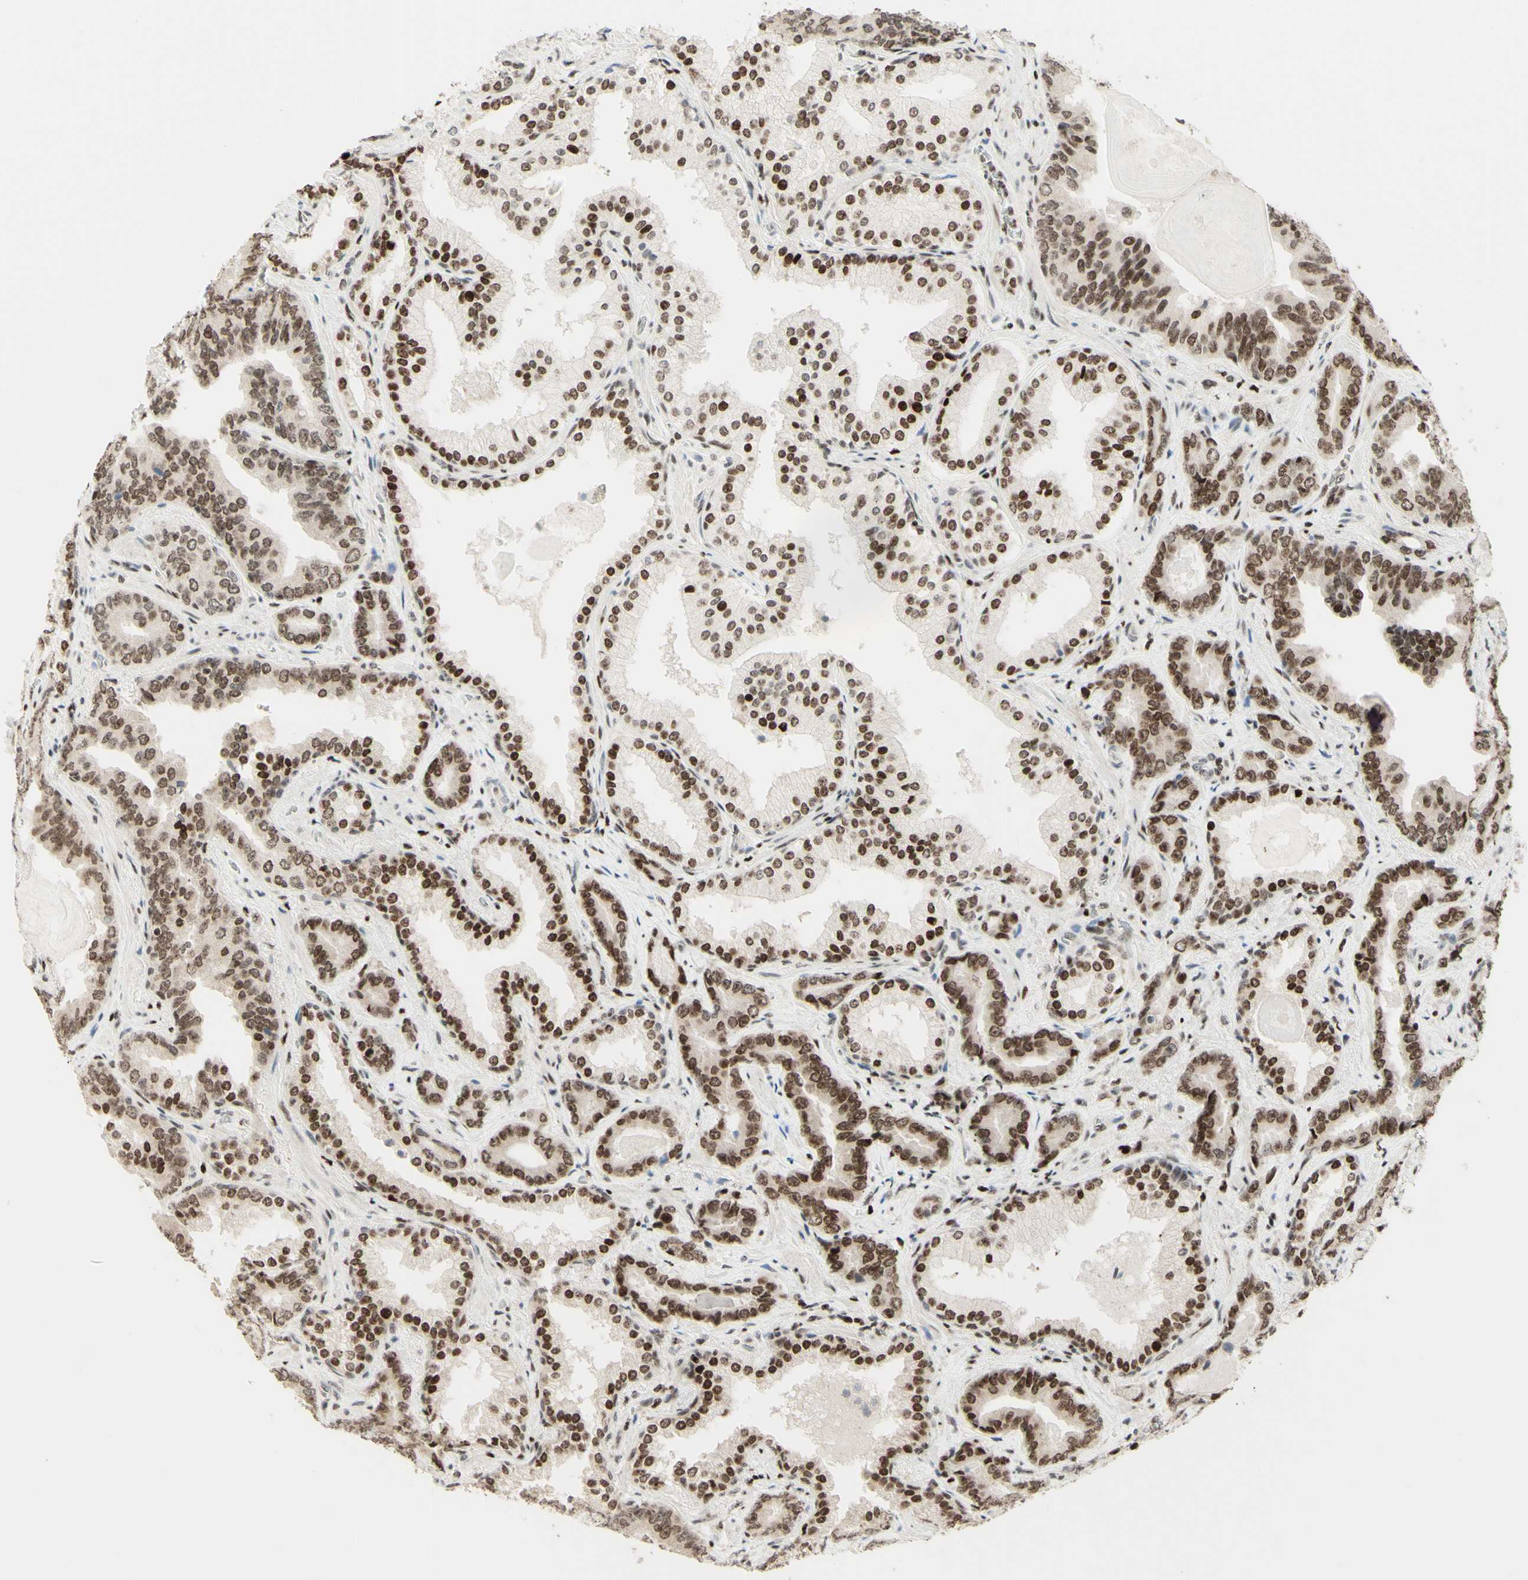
{"staining": {"intensity": "moderate", "quantity": ">75%", "location": "nuclear"}, "tissue": "prostate cancer", "cell_type": "Tumor cells", "image_type": "cancer", "snomed": [{"axis": "morphology", "description": "Adenocarcinoma, Low grade"}, {"axis": "topography", "description": "Prostate"}], "caption": "Prostate adenocarcinoma (low-grade) stained with a brown dye reveals moderate nuclear positive expression in approximately >75% of tumor cells.", "gene": "CDKL5", "patient": {"sex": "male", "age": 60}}